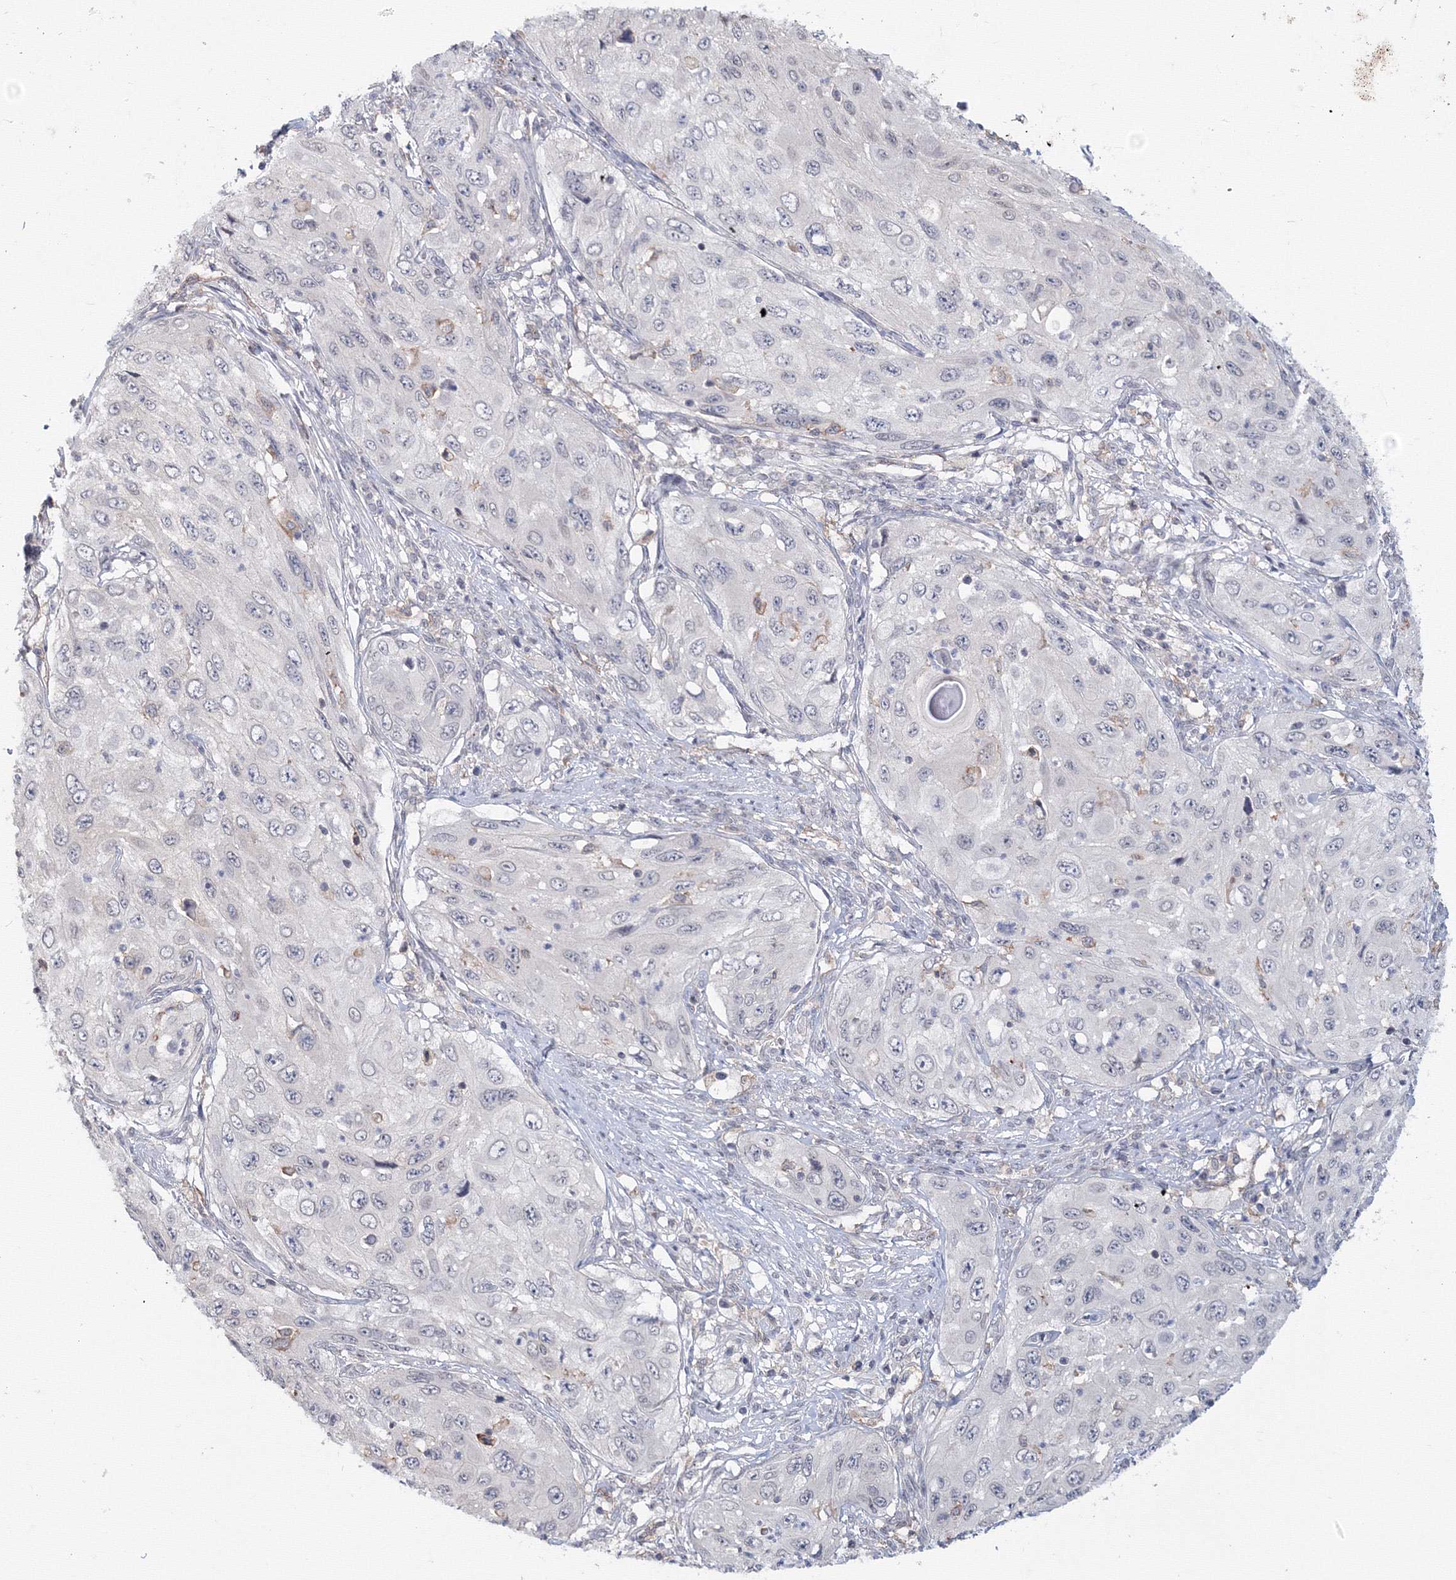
{"staining": {"intensity": "negative", "quantity": "none", "location": "none"}, "tissue": "cervical cancer", "cell_type": "Tumor cells", "image_type": "cancer", "snomed": [{"axis": "morphology", "description": "Squamous cell carcinoma, NOS"}, {"axis": "topography", "description": "Cervix"}], "caption": "Tumor cells show no significant protein expression in cervical cancer. (DAB (3,3'-diaminobenzidine) immunohistochemistry (IHC), high magnification).", "gene": "SLC7A7", "patient": {"sex": "female", "age": 42}}